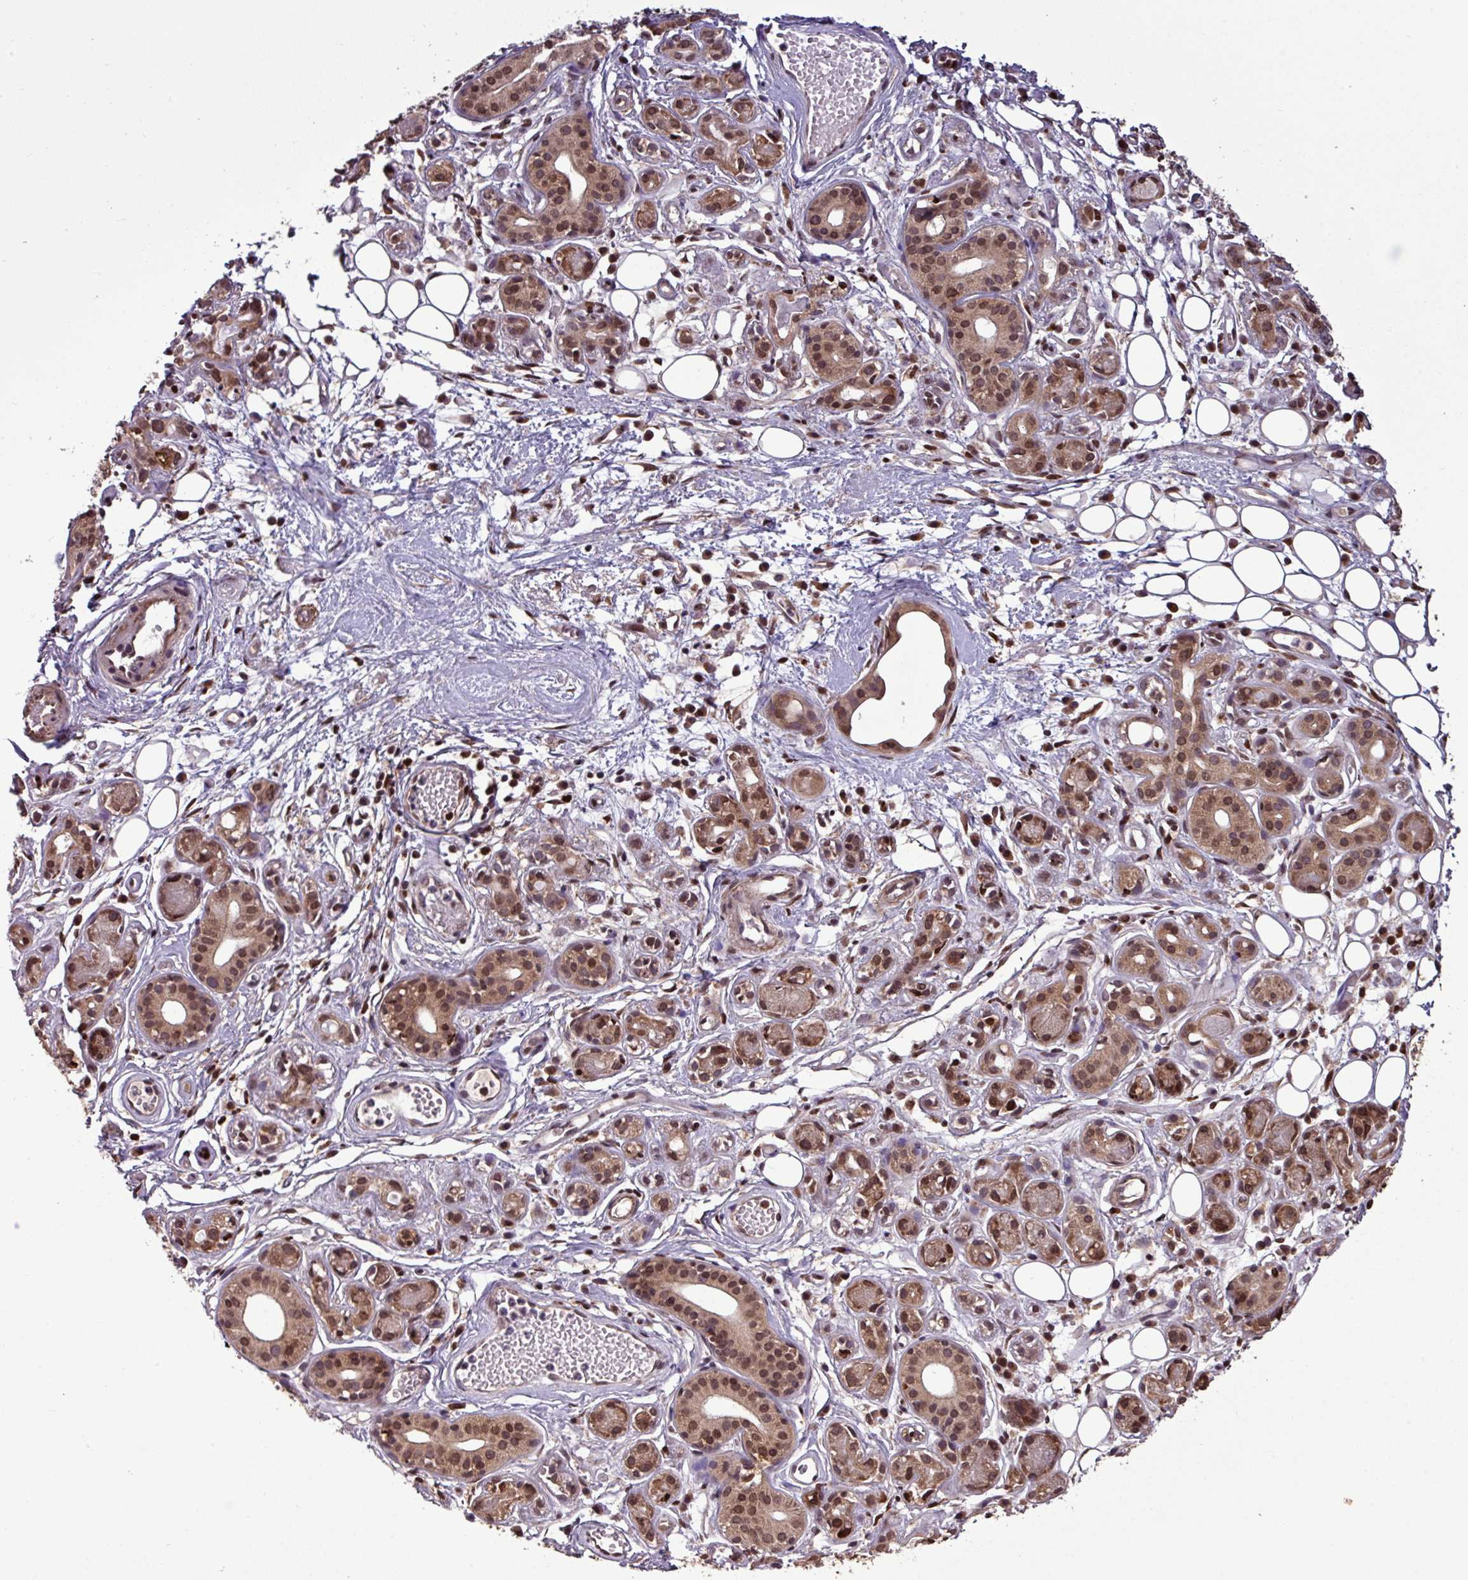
{"staining": {"intensity": "moderate", "quantity": ">75%", "location": "cytoplasmic/membranous,nuclear"}, "tissue": "salivary gland", "cell_type": "Glandular cells", "image_type": "normal", "snomed": [{"axis": "morphology", "description": "Normal tissue, NOS"}, {"axis": "topography", "description": "Salivary gland"}], "caption": "Approximately >75% of glandular cells in benign human salivary gland demonstrate moderate cytoplasmic/membranous,nuclear protein positivity as visualized by brown immunohistochemical staining.", "gene": "SKIC2", "patient": {"sex": "male", "age": 54}}